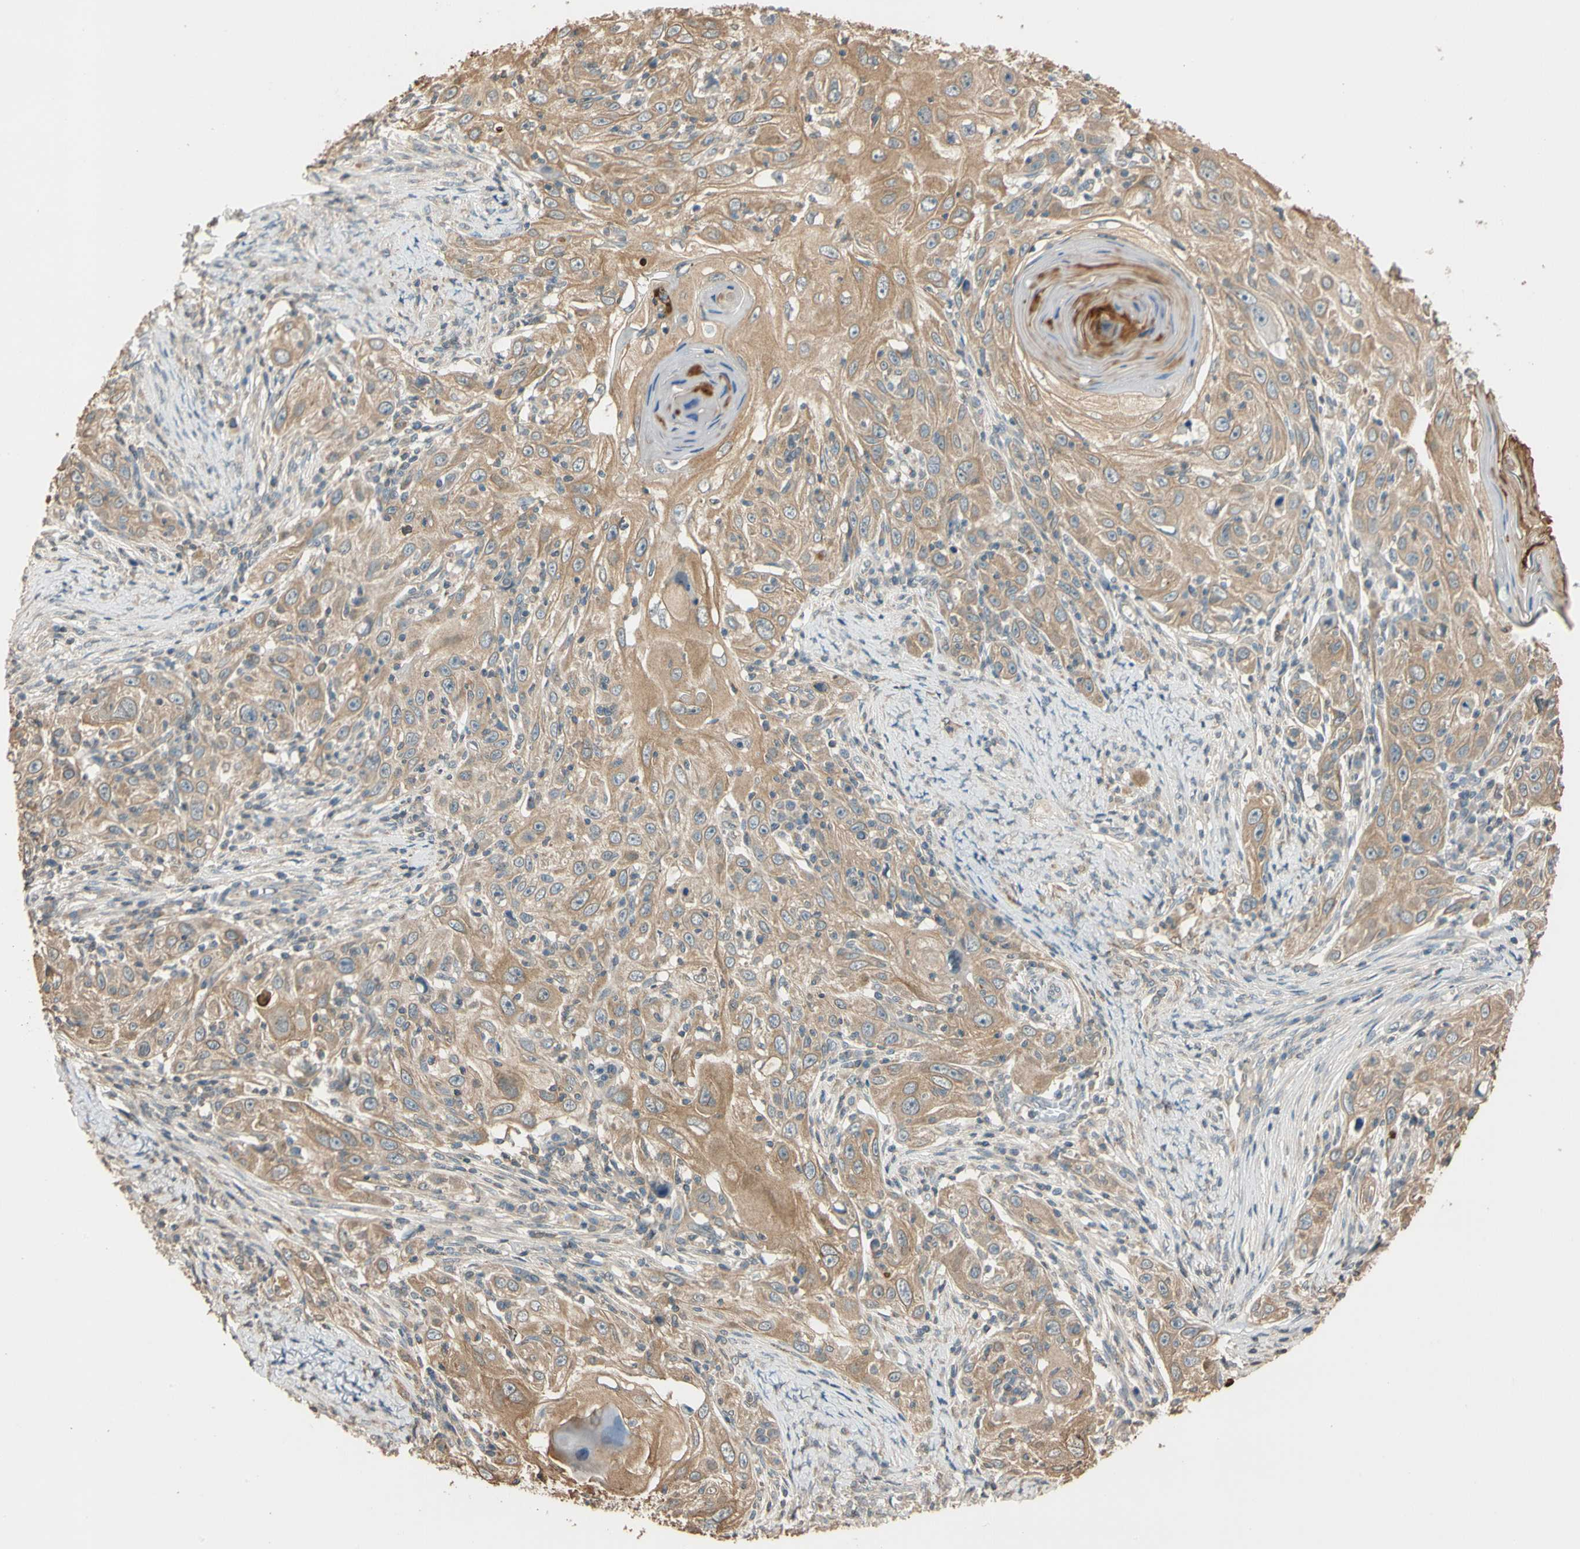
{"staining": {"intensity": "moderate", "quantity": ">75%", "location": "cytoplasmic/membranous"}, "tissue": "skin cancer", "cell_type": "Tumor cells", "image_type": "cancer", "snomed": [{"axis": "morphology", "description": "Squamous cell carcinoma, NOS"}, {"axis": "topography", "description": "Skin"}], "caption": "An immunohistochemistry (IHC) image of tumor tissue is shown. Protein staining in brown shows moderate cytoplasmic/membranous positivity in skin squamous cell carcinoma within tumor cells. The protein is shown in brown color, while the nuclei are stained blue.", "gene": "MAP3K7", "patient": {"sex": "female", "age": 88}}